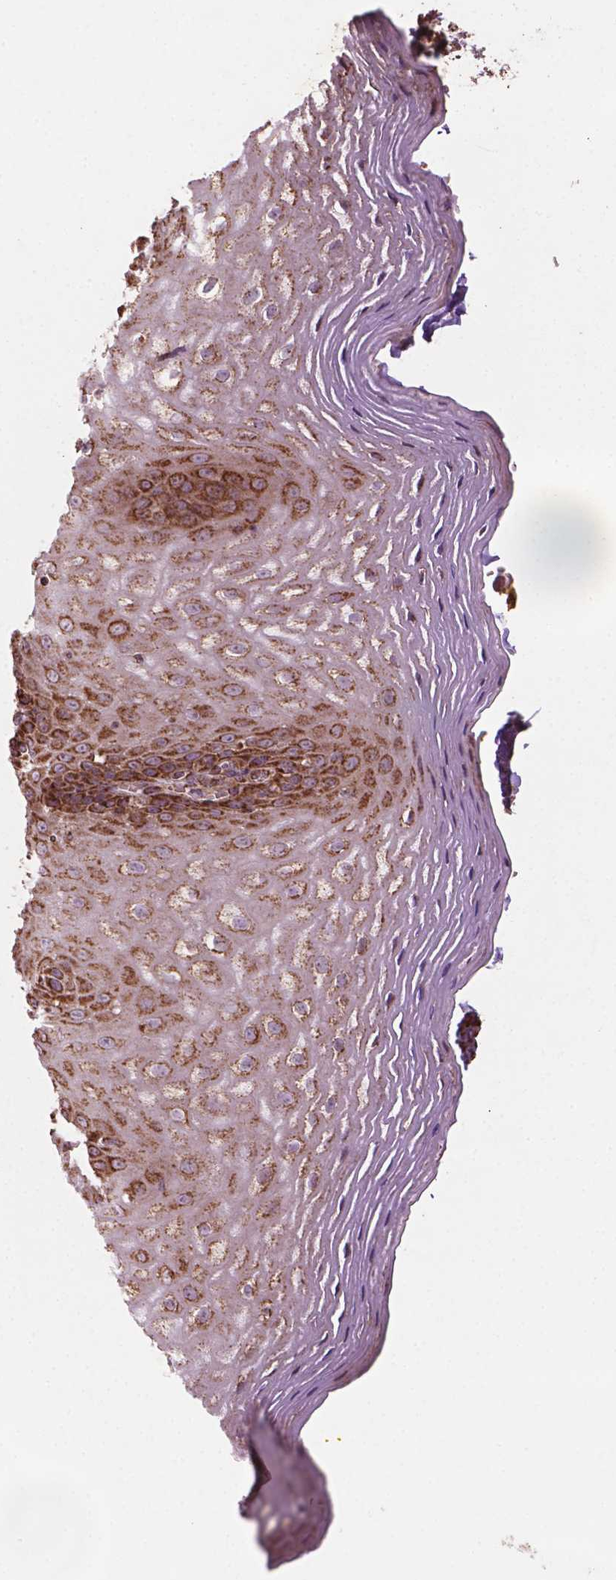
{"staining": {"intensity": "moderate", "quantity": ">75%", "location": "cytoplasmic/membranous"}, "tissue": "esophagus", "cell_type": "Squamous epithelial cells", "image_type": "normal", "snomed": [{"axis": "morphology", "description": "Normal tissue, NOS"}, {"axis": "topography", "description": "Esophagus"}], "caption": "Protein analysis of normal esophagus shows moderate cytoplasmic/membranous expression in about >75% of squamous epithelial cells. Nuclei are stained in blue.", "gene": "HS3ST3A1", "patient": {"sex": "female", "age": 68}}